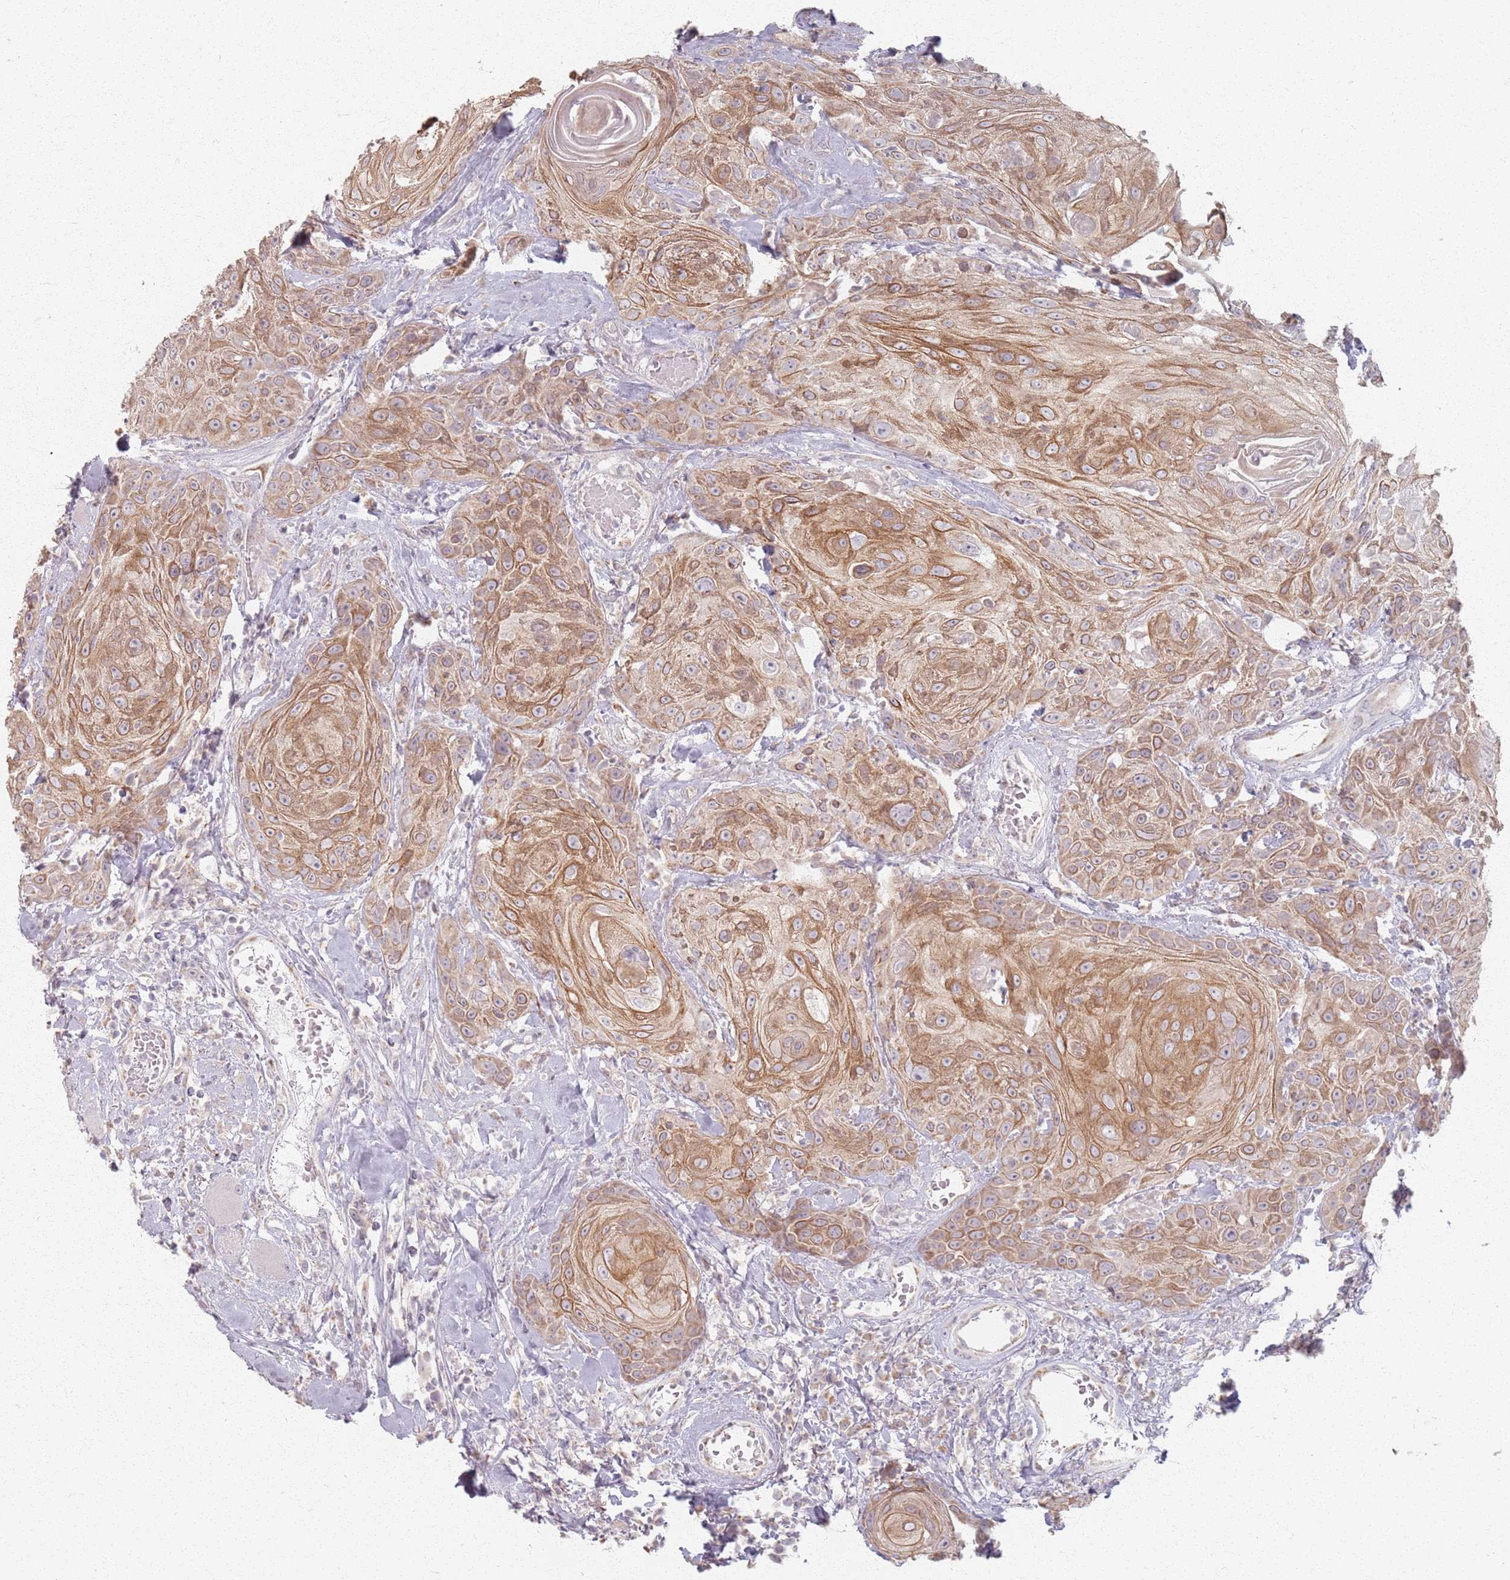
{"staining": {"intensity": "moderate", "quantity": ">75%", "location": "cytoplasmic/membranous"}, "tissue": "head and neck cancer", "cell_type": "Tumor cells", "image_type": "cancer", "snomed": [{"axis": "morphology", "description": "Squamous cell carcinoma, NOS"}, {"axis": "topography", "description": "Head-Neck"}], "caption": "Immunohistochemical staining of human head and neck cancer shows medium levels of moderate cytoplasmic/membranous protein positivity in about >75% of tumor cells.", "gene": "PKD2L2", "patient": {"sex": "female", "age": 59}}